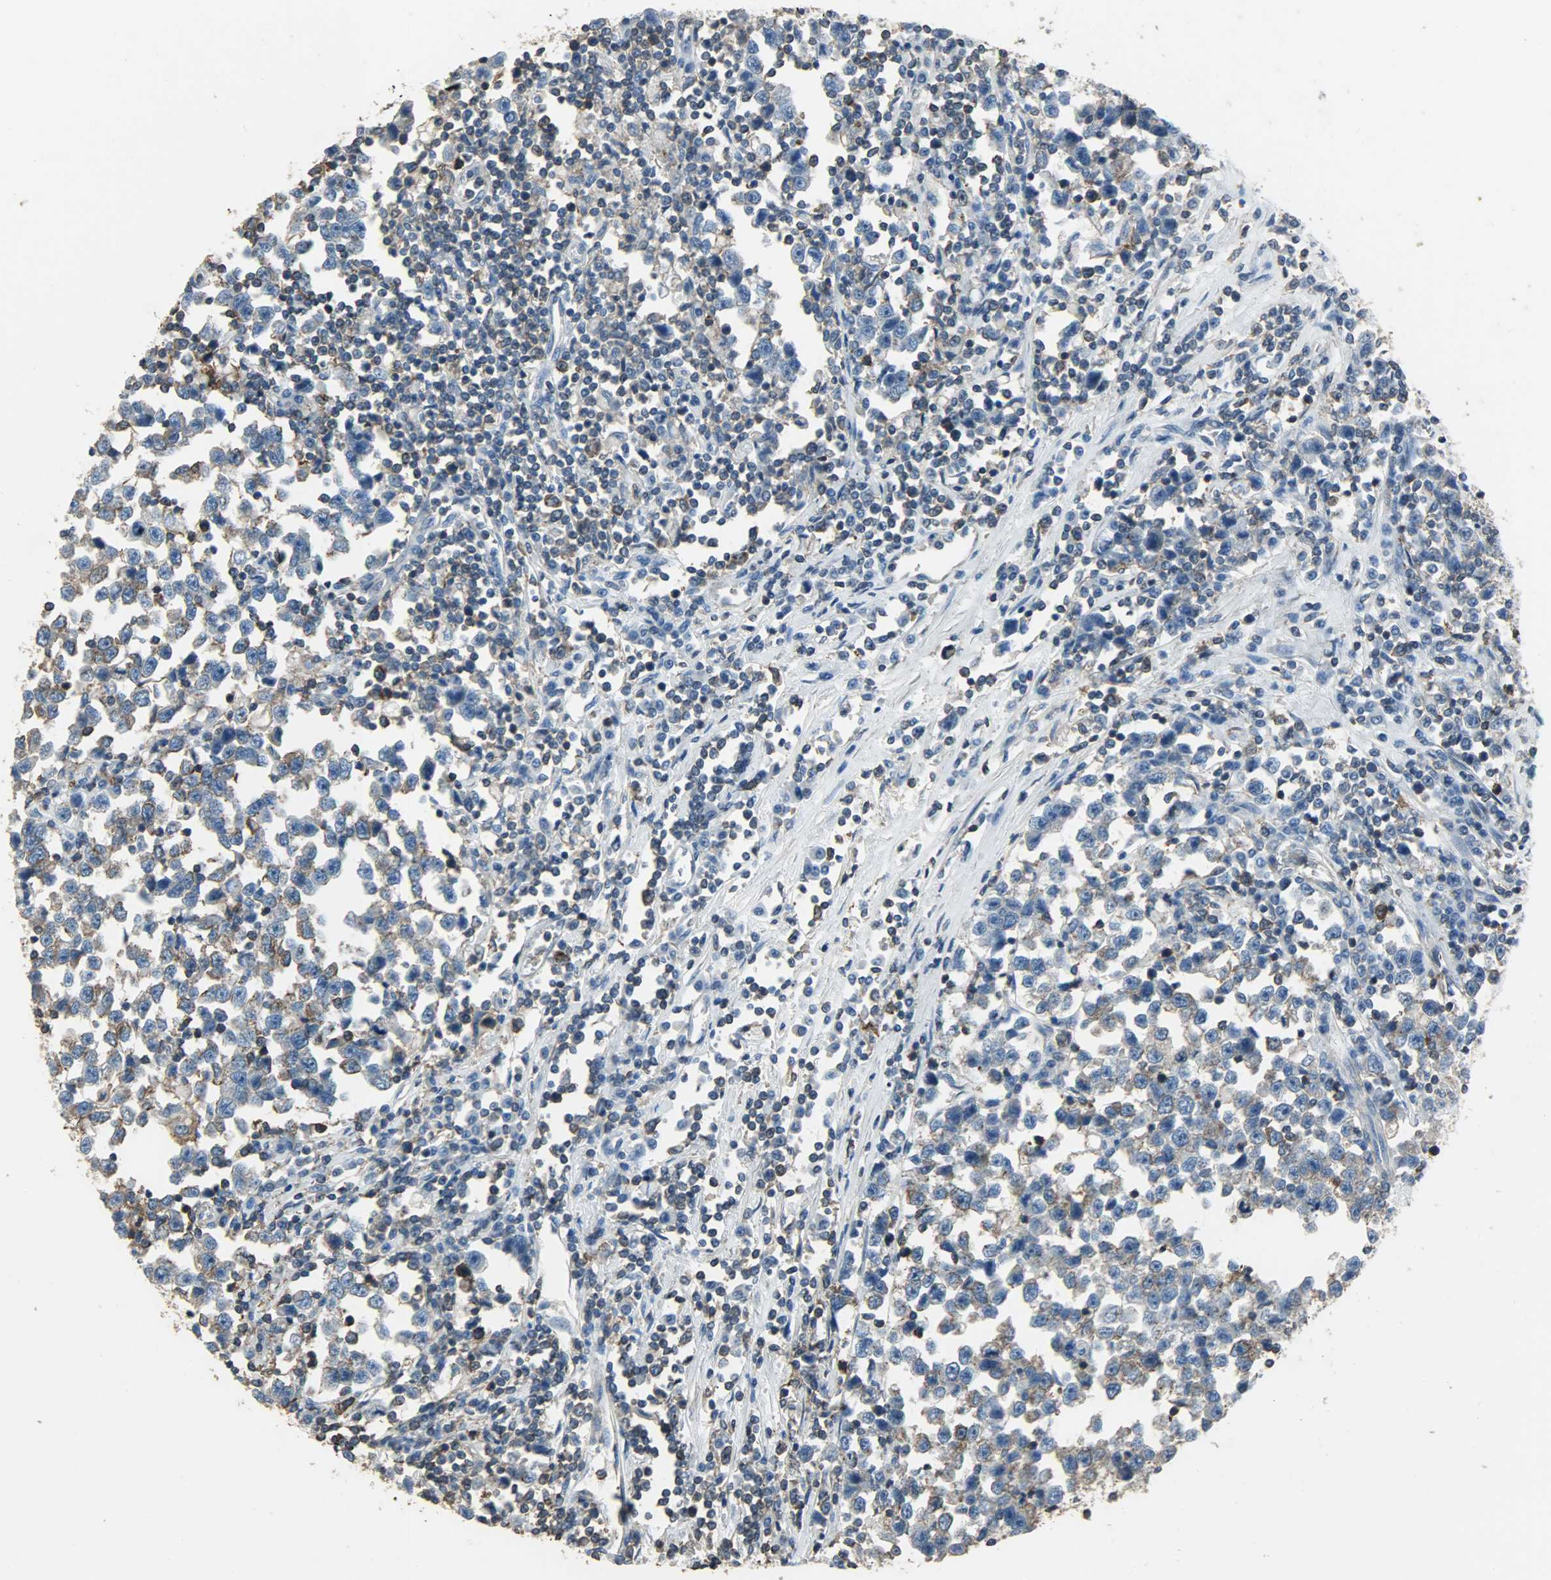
{"staining": {"intensity": "weak", "quantity": ">75%", "location": "cytoplasmic/membranous"}, "tissue": "testis cancer", "cell_type": "Tumor cells", "image_type": "cancer", "snomed": [{"axis": "morphology", "description": "Seminoma, NOS"}, {"axis": "topography", "description": "Testis"}], "caption": "A brown stain labels weak cytoplasmic/membranous positivity of a protein in seminoma (testis) tumor cells.", "gene": "DNAJA4", "patient": {"sex": "male", "age": 43}}